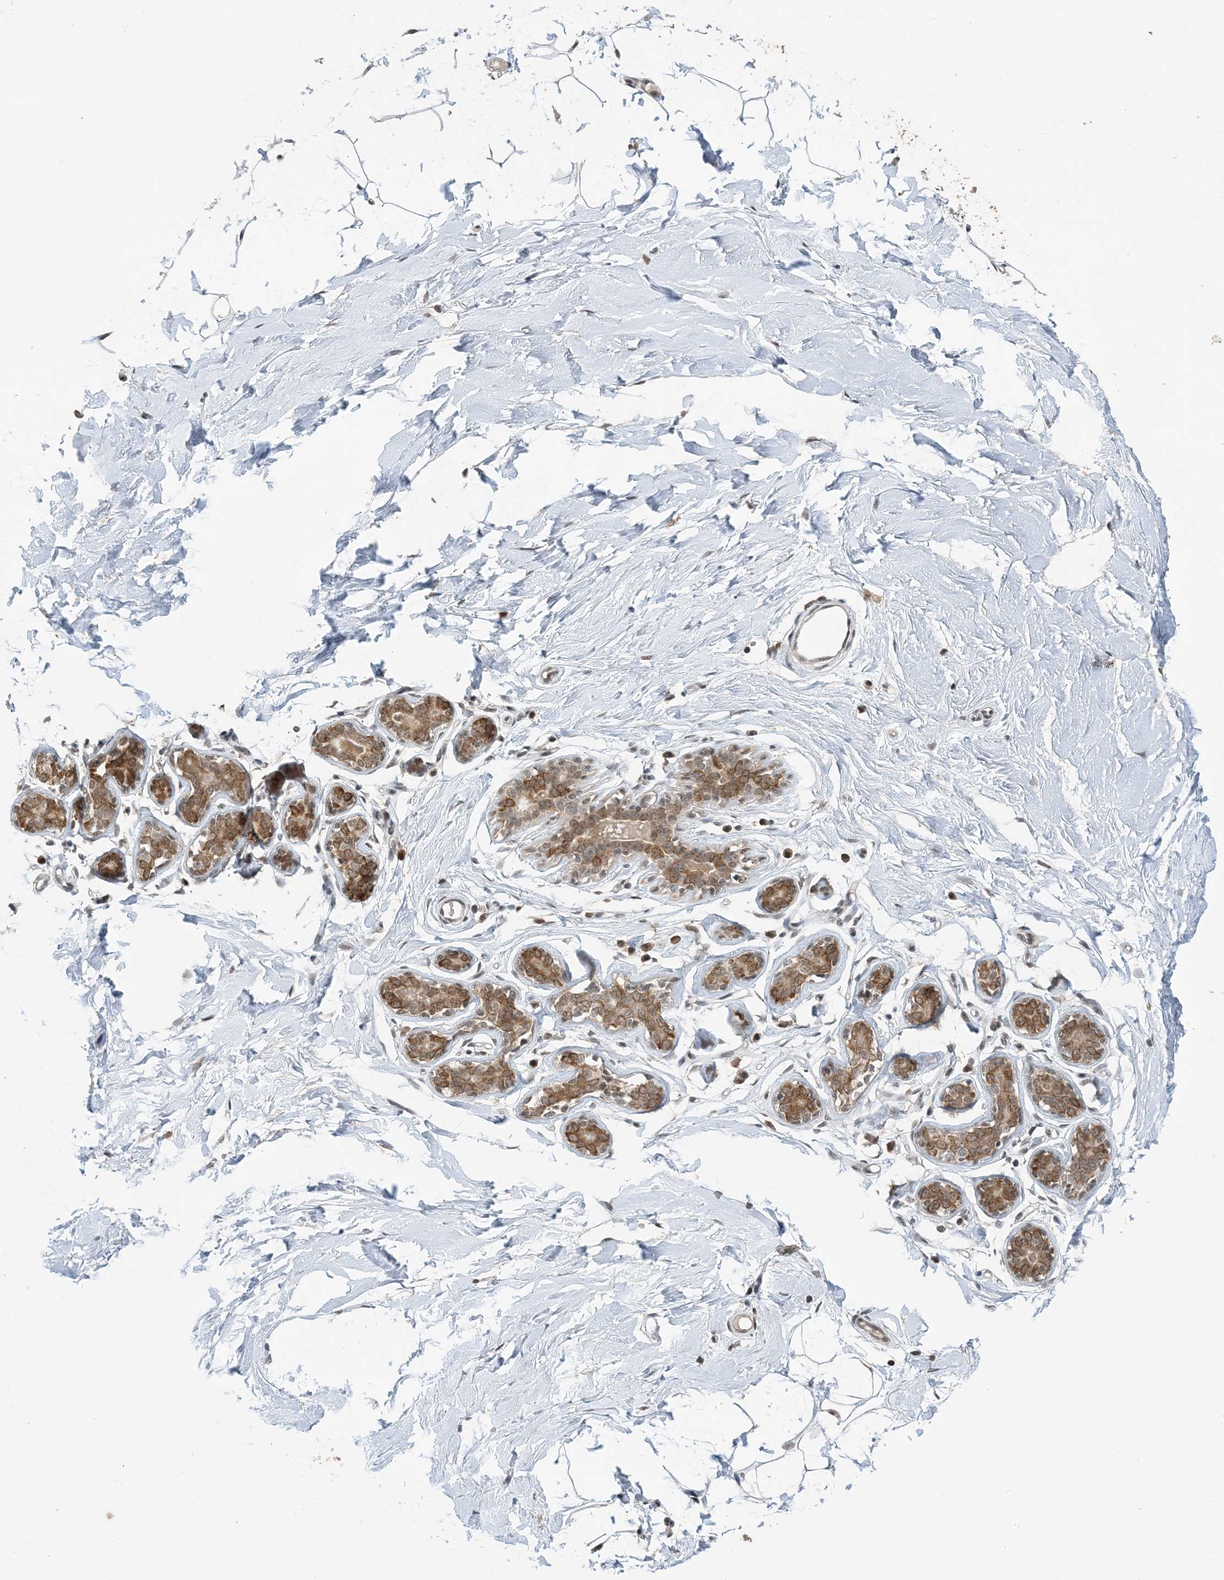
{"staining": {"intensity": "weak", "quantity": ">75%", "location": "cytoplasmic/membranous,nuclear"}, "tissue": "adipose tissue", "cell_type": "Adipocytes", "image_type": "normal", "snomed": [{"axis": "morphology", "description": "Normal tissue, NOS"}, {"axis": "topography", "description": "Breast"}], "caption": "Human adipose tissue stained for a protein (brown) displays weak cytoplasmic/membranous,nuclear positive positivity in about >75% of adipocytes.", "gene": "ACYP2", "patient": {"sex": "female", "age": 23}}